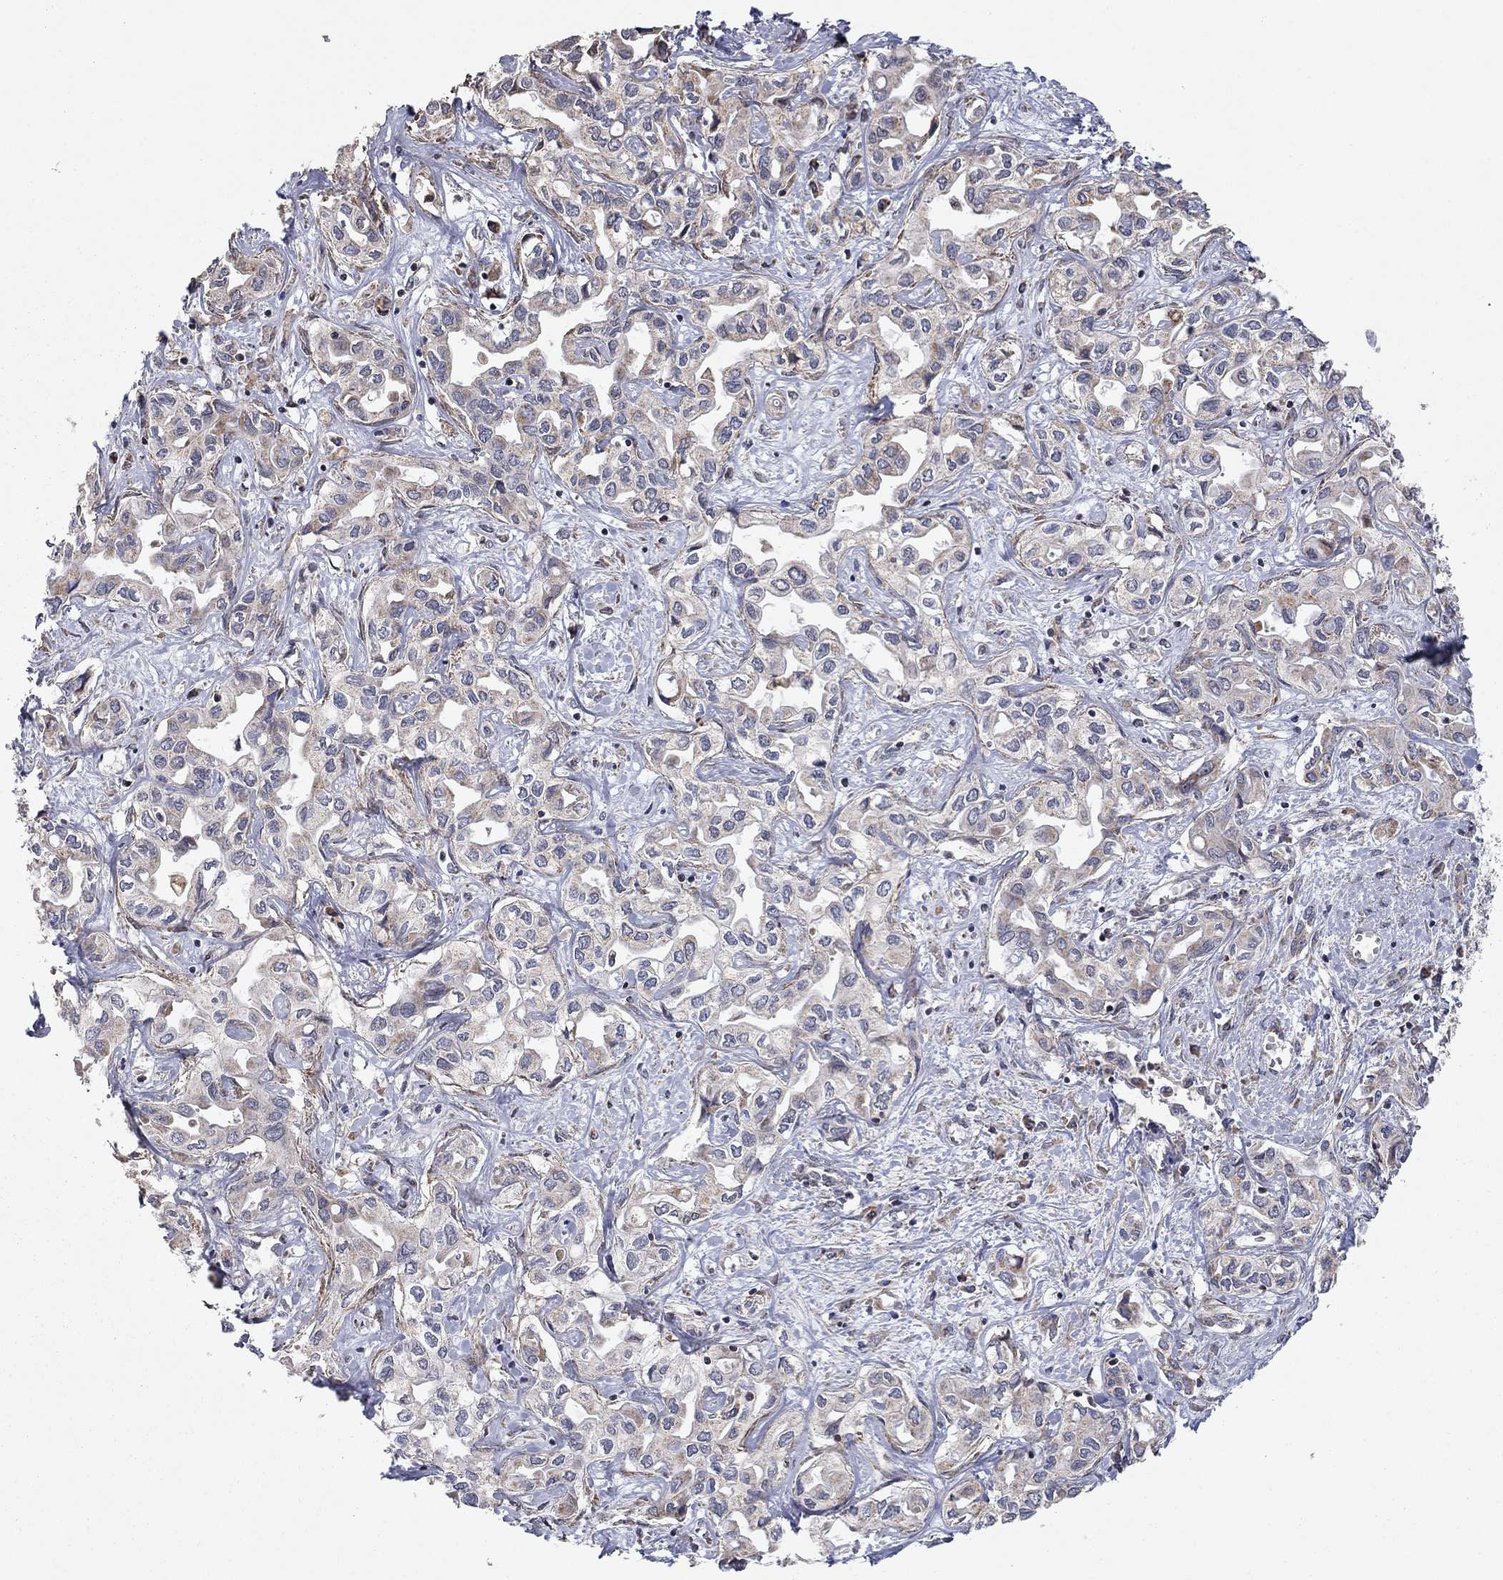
{"staining": {"intensity": "weak", "quantity": "<25%", "location": "cytoplasmic/membranous"}, "tissue": "liver cancer", "cell_type": "Tumor cells", "image_type": "cancer", "snomed": [{"axis": "morphology", "description": "Cholangiocarcinoma"}, {"axis": "topography", "description": "Liver"}], "caption": "The photomicrograph shows no significant staining in tumor cells of liver cancer.", "gene": "TDP1", "patient": {"sex": "female", "age": 64}}